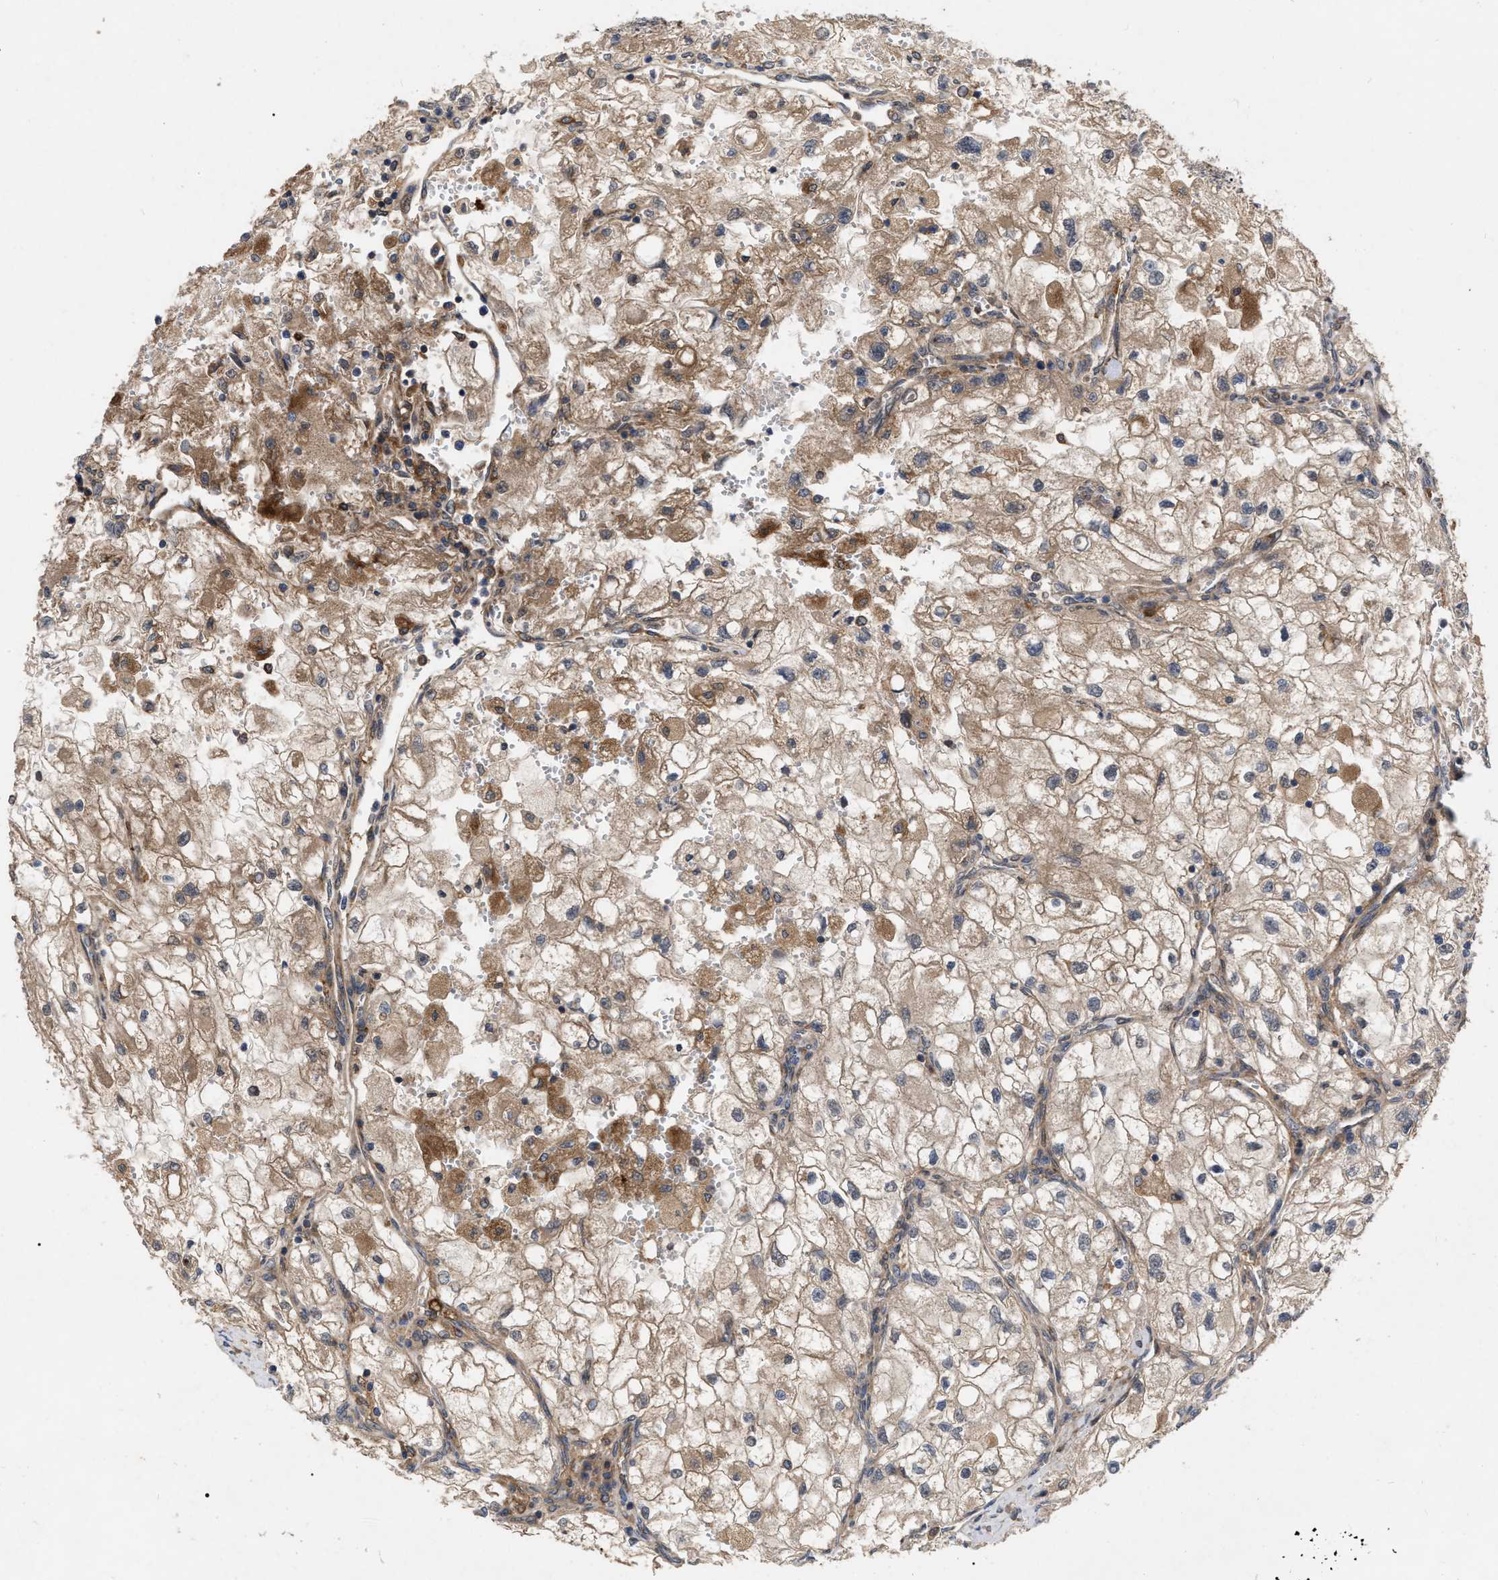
{"staining": {"intensity": "moderate", "quantity": ">75%", "location": "cytoplasmic/membranous"}, "tissue": "renal cancer", "cell_type": "Tumor cells", "image_type": "cancer", "snomed": [{"axis": "morphology", "description": "Adenocarcinoma, NOS"}, {"axis": "topography", "description": "Kidney"}], "caption": "Immunohistochemical staining of renal cancer displays medium levels of moderate cytoplasmic/membranous staining in about >75% of tumor cells.", "gene": "CDKN2C", "patient": {"sex": "female", "age": 70}}